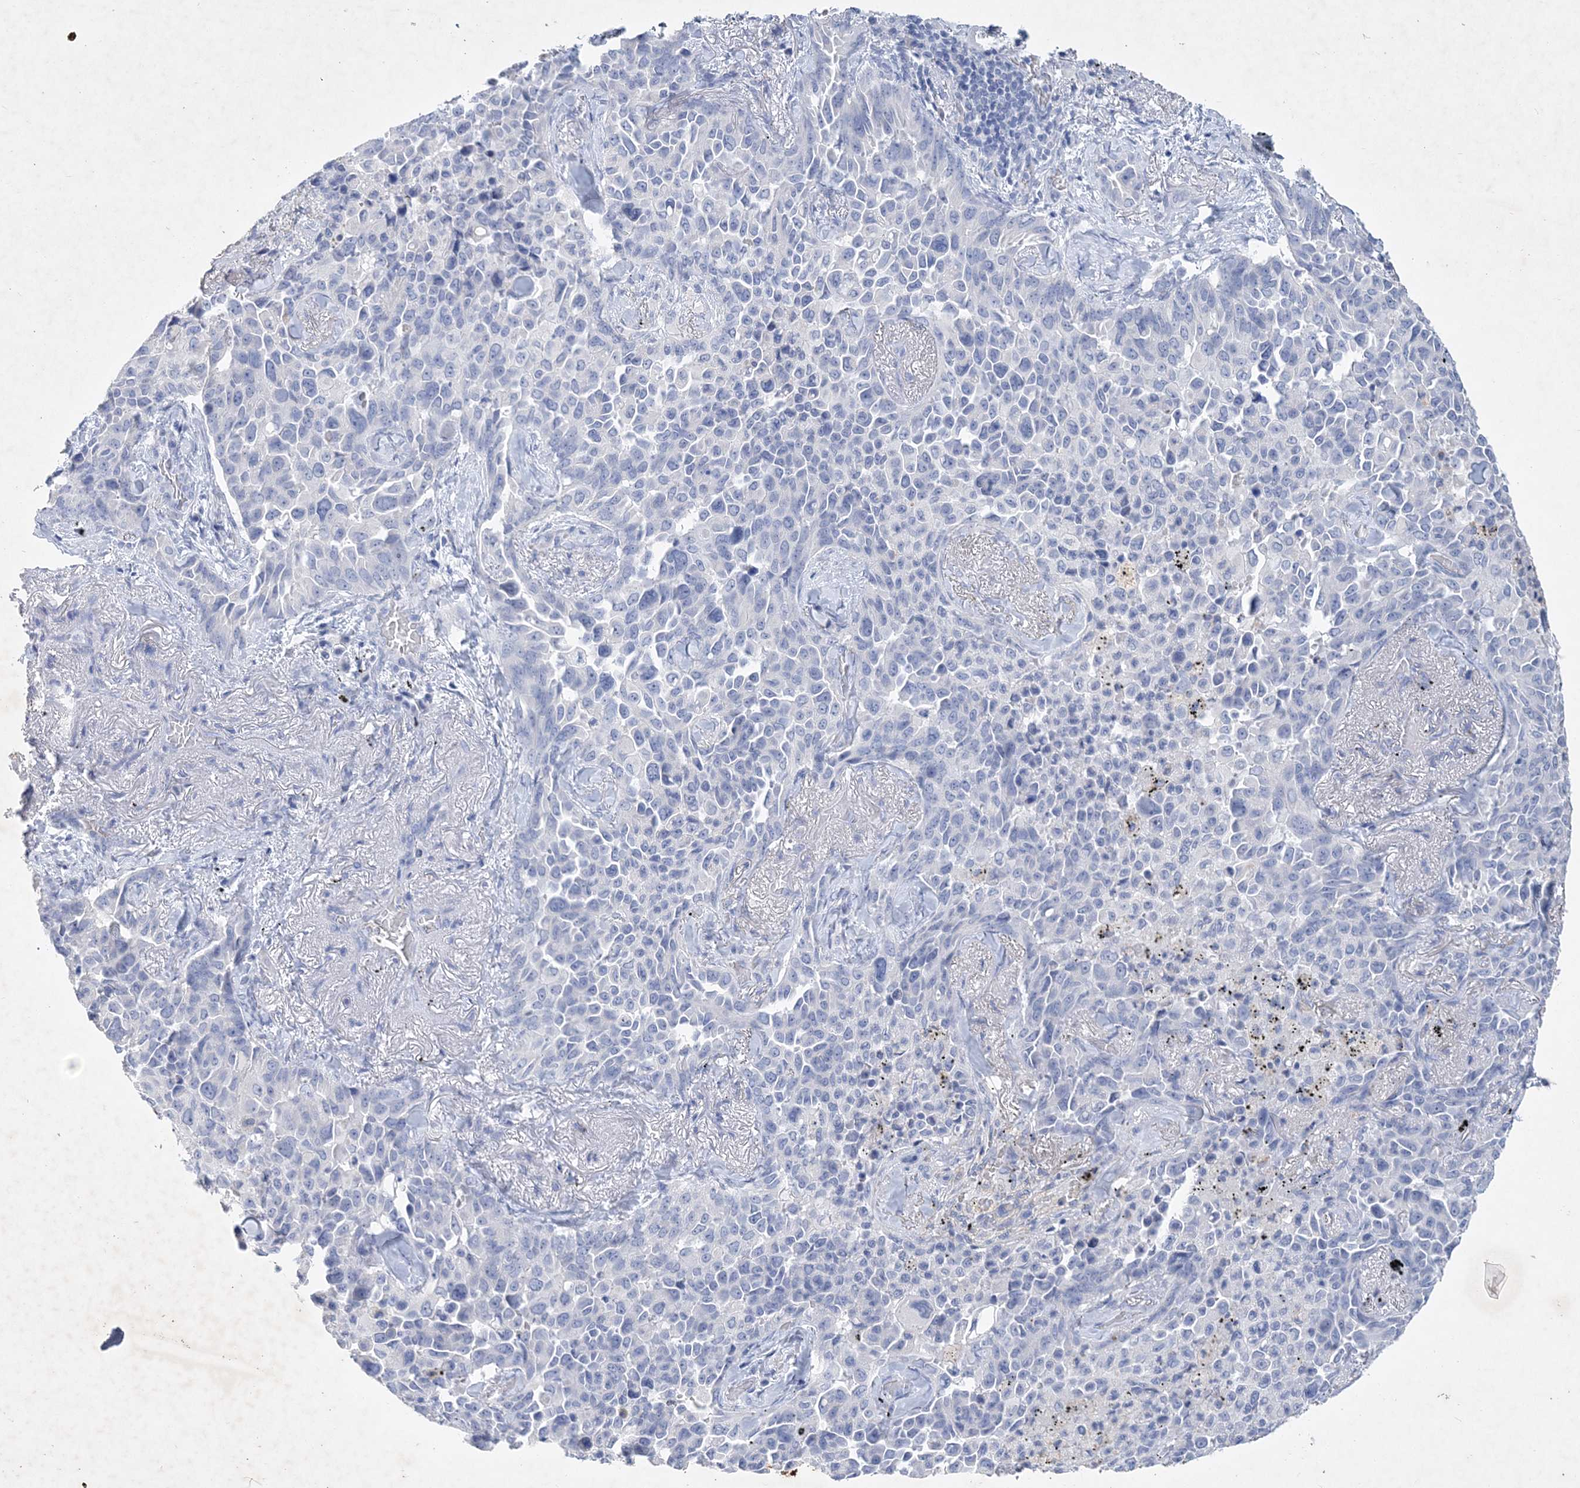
{"staining": {"intensity": "negative", "quantity": "none", "location": "none"}, "tissue": "lung cancer", "cell_type": "Tumor cells", "image_type": "cancer", "snomed": [{"axis": "morphology", "description": "Adenocarcinoma, NOS"}, {"axis": "topography", "description": "Lung"}], "caption": "High magnification brightfield microscopy of lung cancer stained with DAB (brown) and counterstained with hematoxylin (blue): tumor cells show no significant staining.", "gene": "COPS8", "patient": {"sex": "female", "age": 67}}